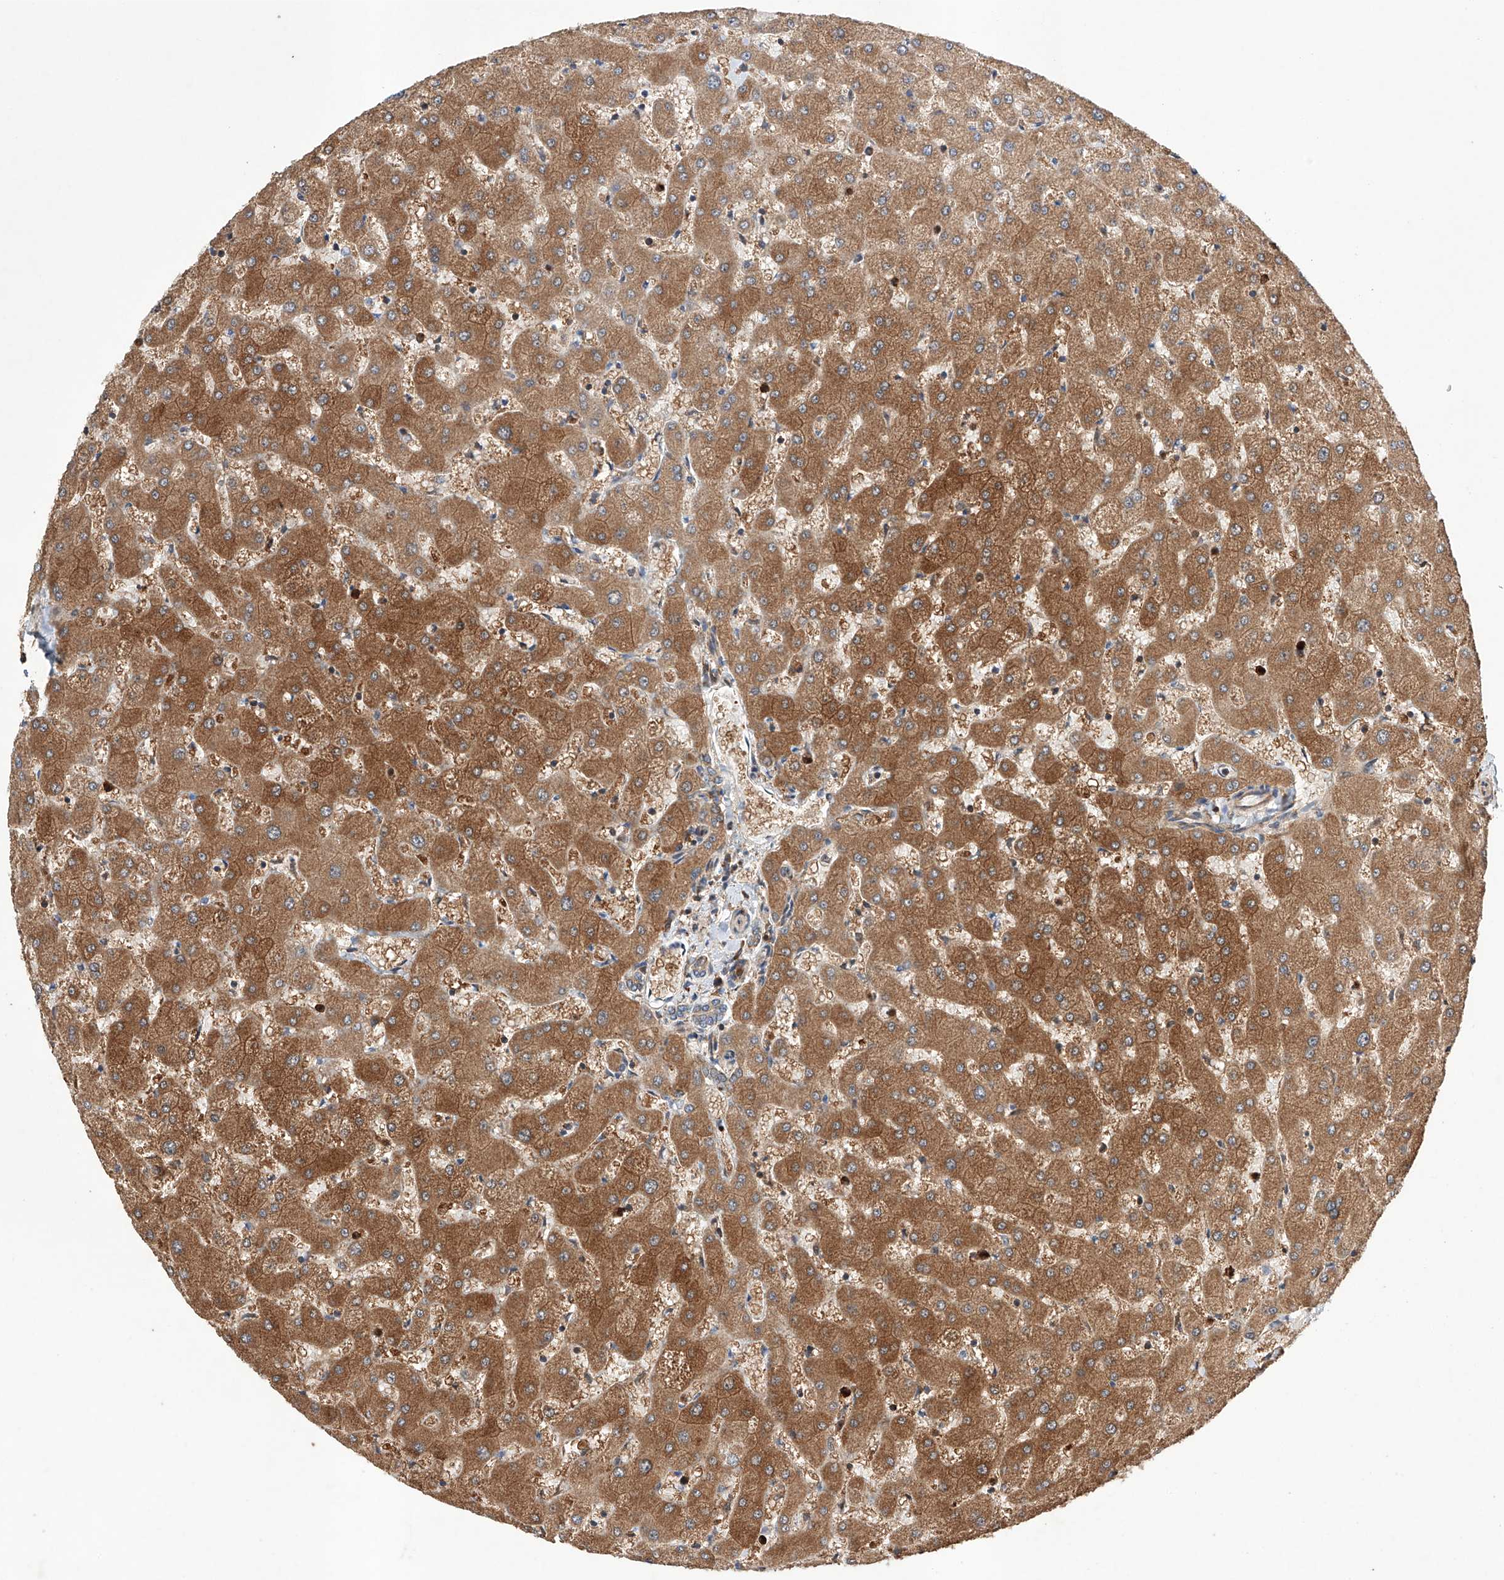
{"staining": {"intensity": "moderate", "quantity": "25%-75%", "location": "cytoplasmic/membranous"}, "tissue": "liver", "cell_type": "Cholangiocytes", "image_type": "normal", "snomed": [{"axis": "morphology", "description": "Normal tissue, NOS"}, {"axis": "topography", "description": "Liver"}], "caption": "This micrograph reveals immunohistochemistry (IHC) staining of benign human liver, with medium moderate cytoplasmic/membranous expression in about 25%-75% of cholangiocytes.", "gene": "TIMM23", "patient": {"sex": "female", "age": 63}}